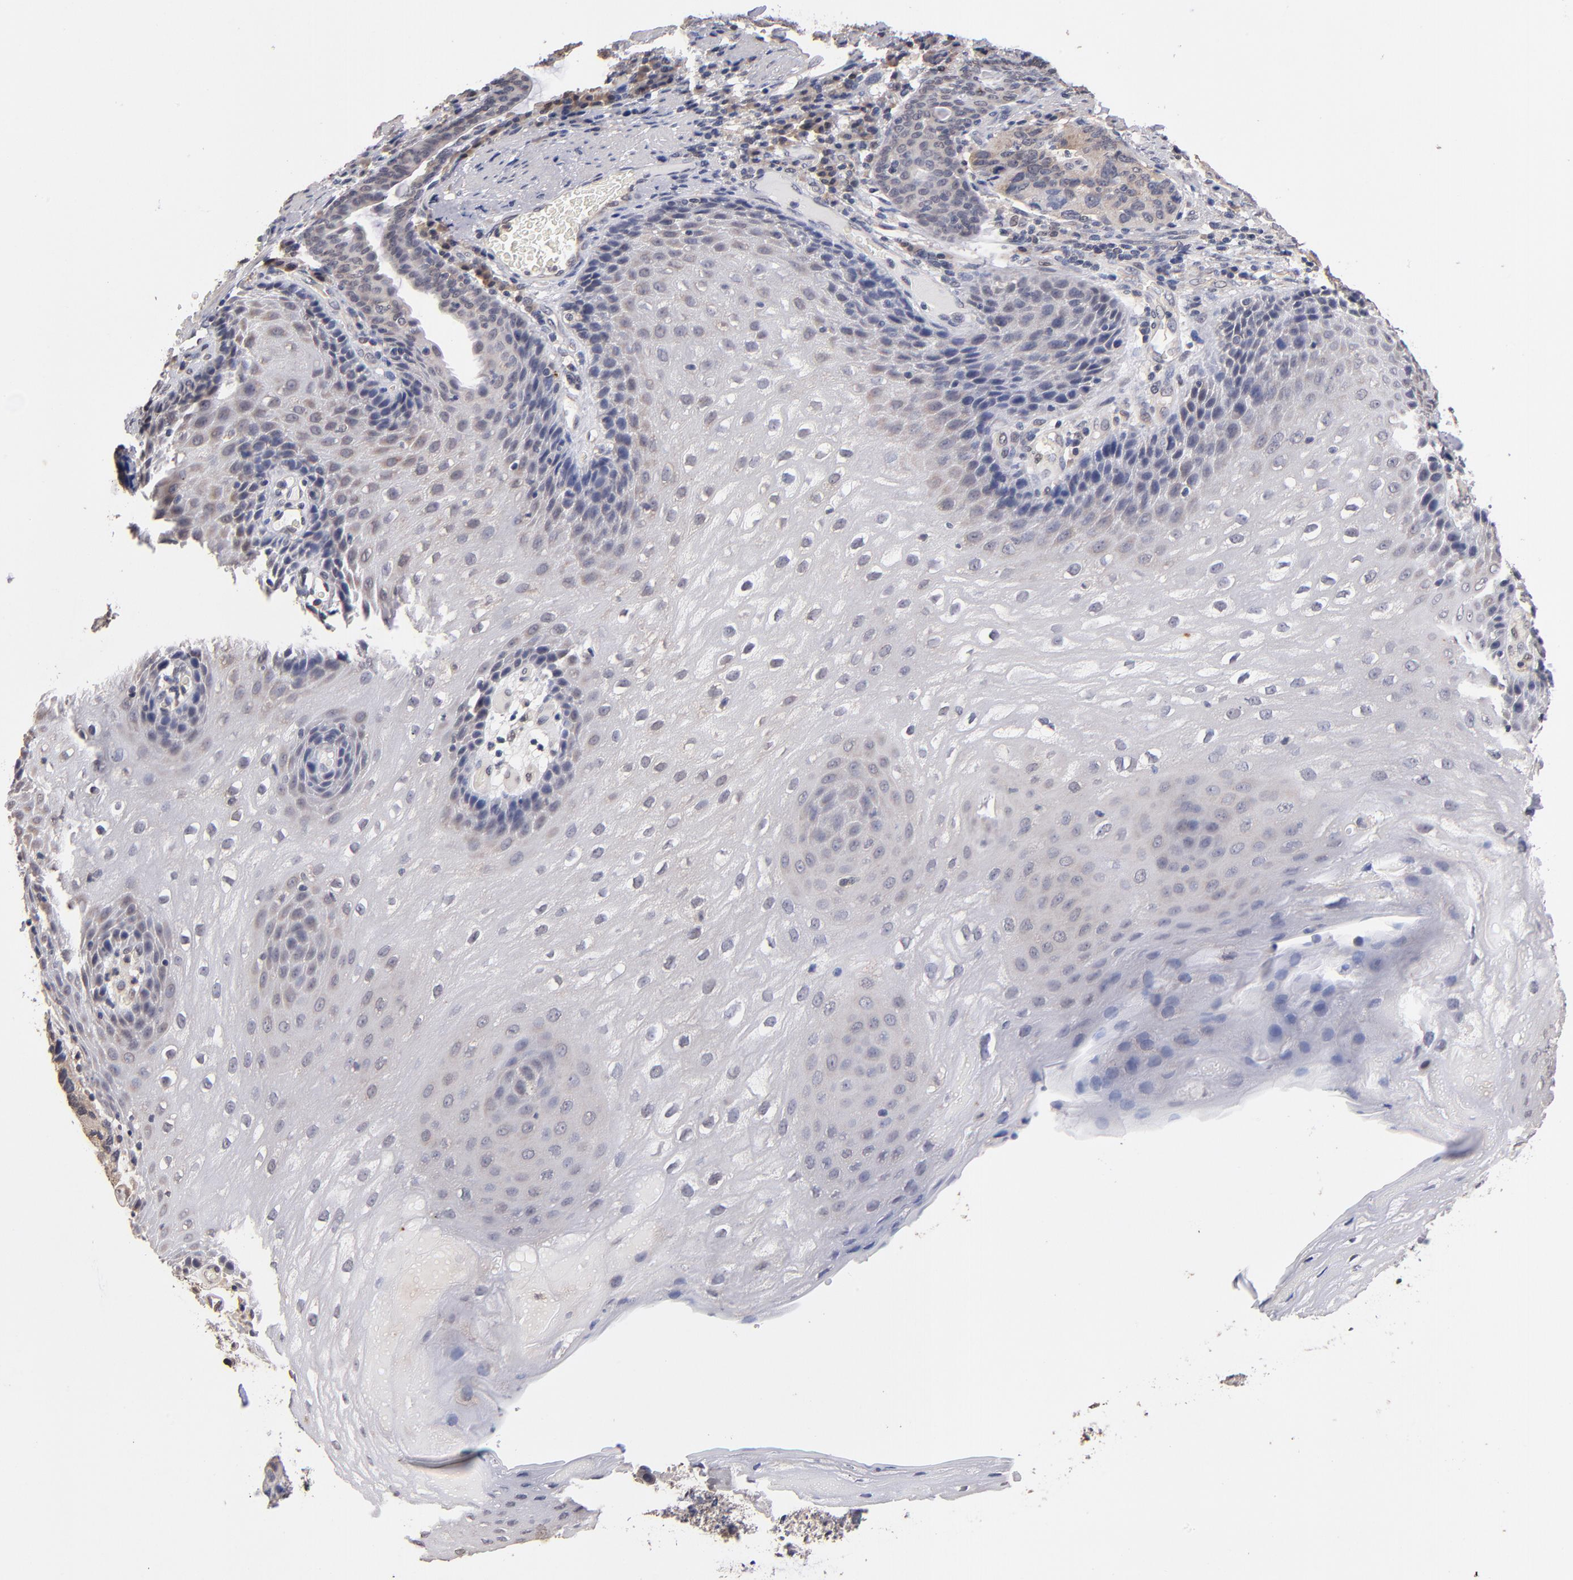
{"staining": {"intensity": "weak", "quantity": ">75%", "location": "cytoplasmic/membranous"}, "tissue": "stomach cancer", "cell_type": "Tumor cells", "image_type": "cancer", "snomed": [{"axis": "morphology", "description": "Adenocarcinoma, NOS"}, {"axis": "topography", "description": "Esophagus"}, {"axis": "topography", "description": "Stomach"}], "caption": "Protein positivity by immunohistochemistry (IHC) shows weak cytoplasmic/membranous staining in approximately >75% of tumor cells in stomach cancer. (Stains: DAB in brown, nuclei in blue, Microscopy: brightfield microscopy at high magnification).", "gene": "PSMD10", "patient": {"sex": "male", "age": 74}}